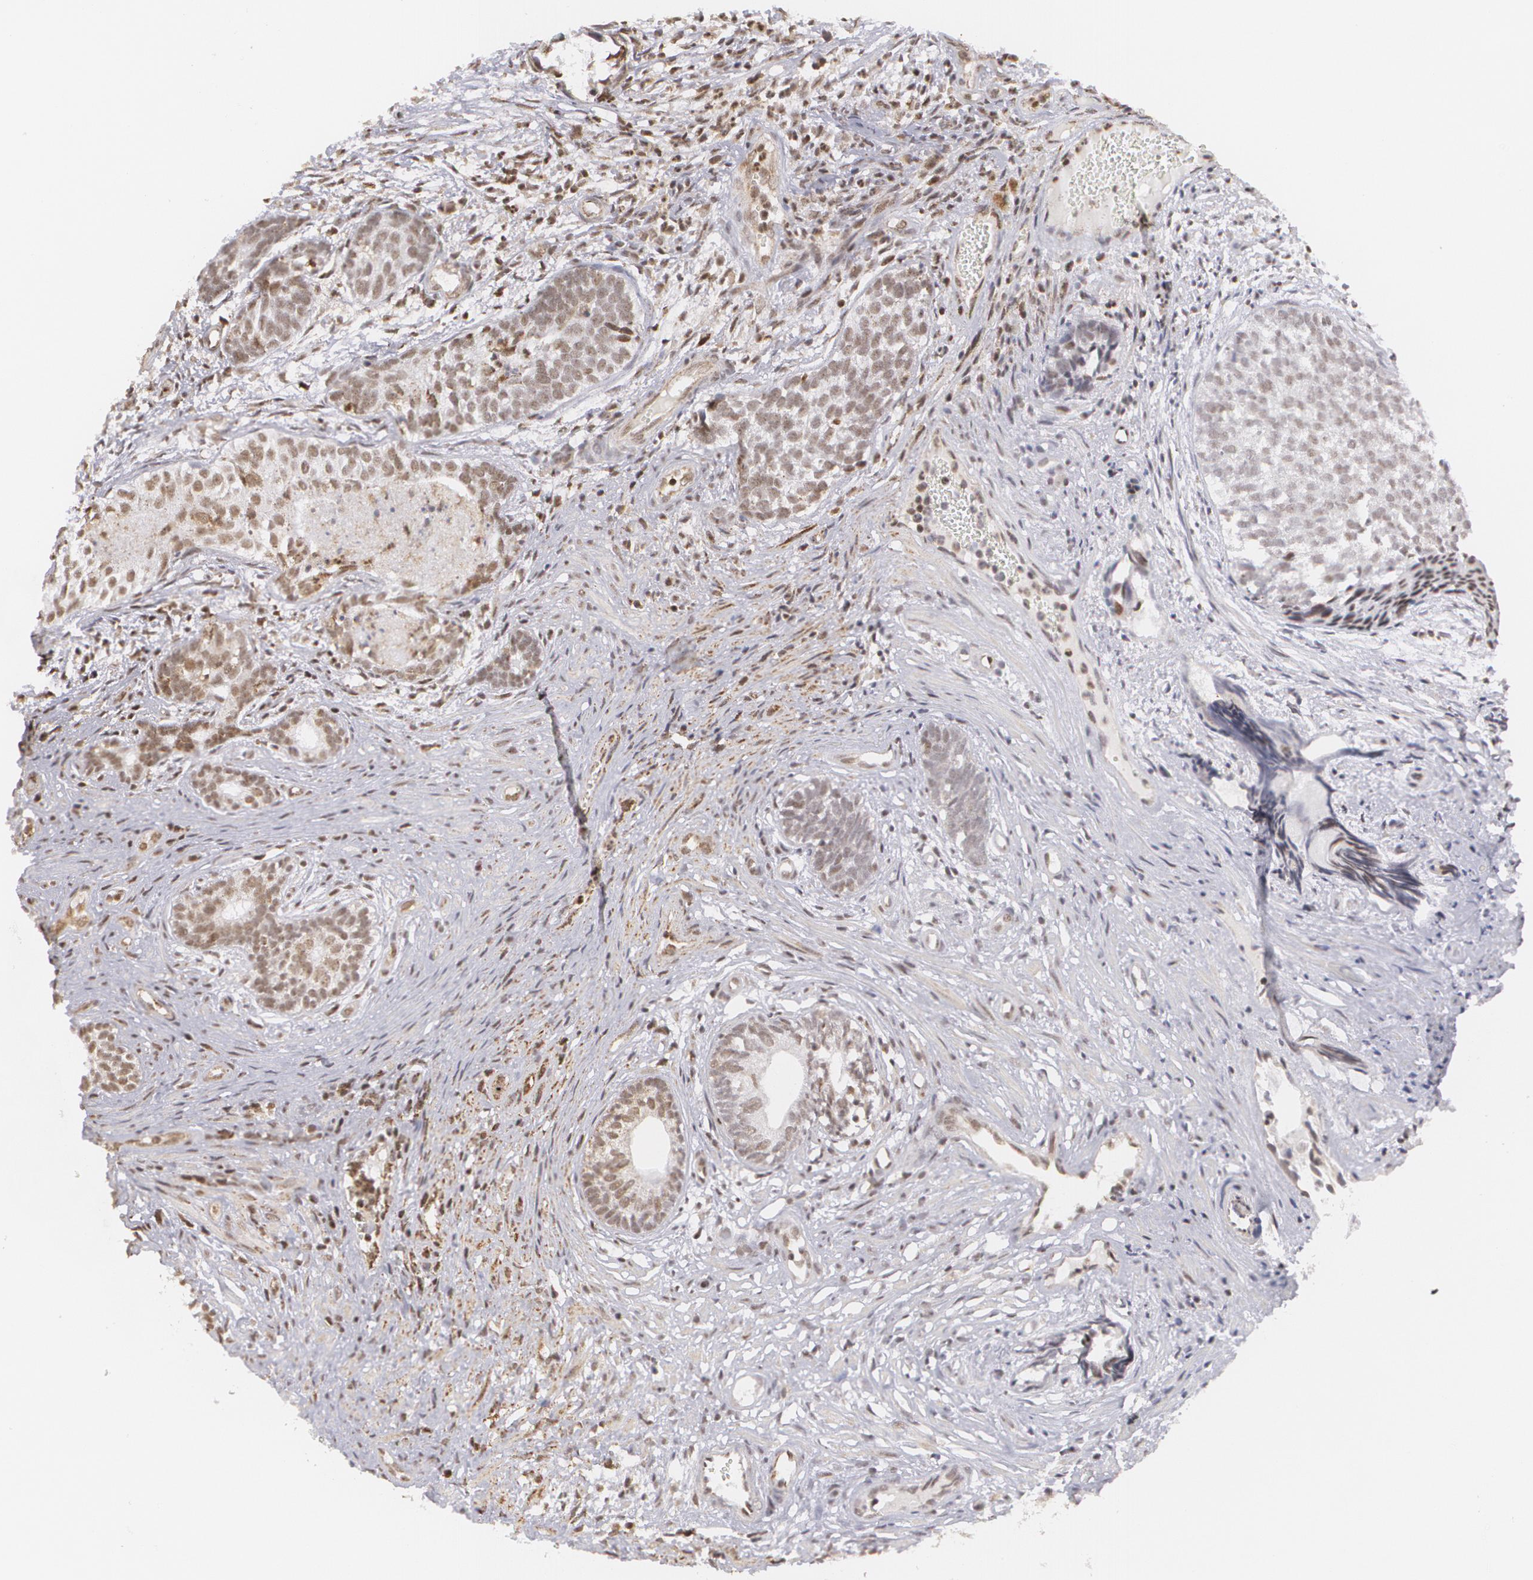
{"staining": {"intensity": "weak", "quantity": ">75%", "location": "nuclear"}, "tissue": "urothelial cancer", "cell_type": "Tumor cells", "image_type": "cancer", "snomed": [{"axis": "morphology", "description": "Urothelial carcinoma, Low grade"}, {"axis": "topography", "description": "Urinary bladder"}], "caption": "Protein expression analysis of human low-grade urothelial carcinoma reveals weak nuclear positivity in approximately >75% of tumor cells.", "gene": "MXD1", "patient": {"sex": "male", "age": 84}}